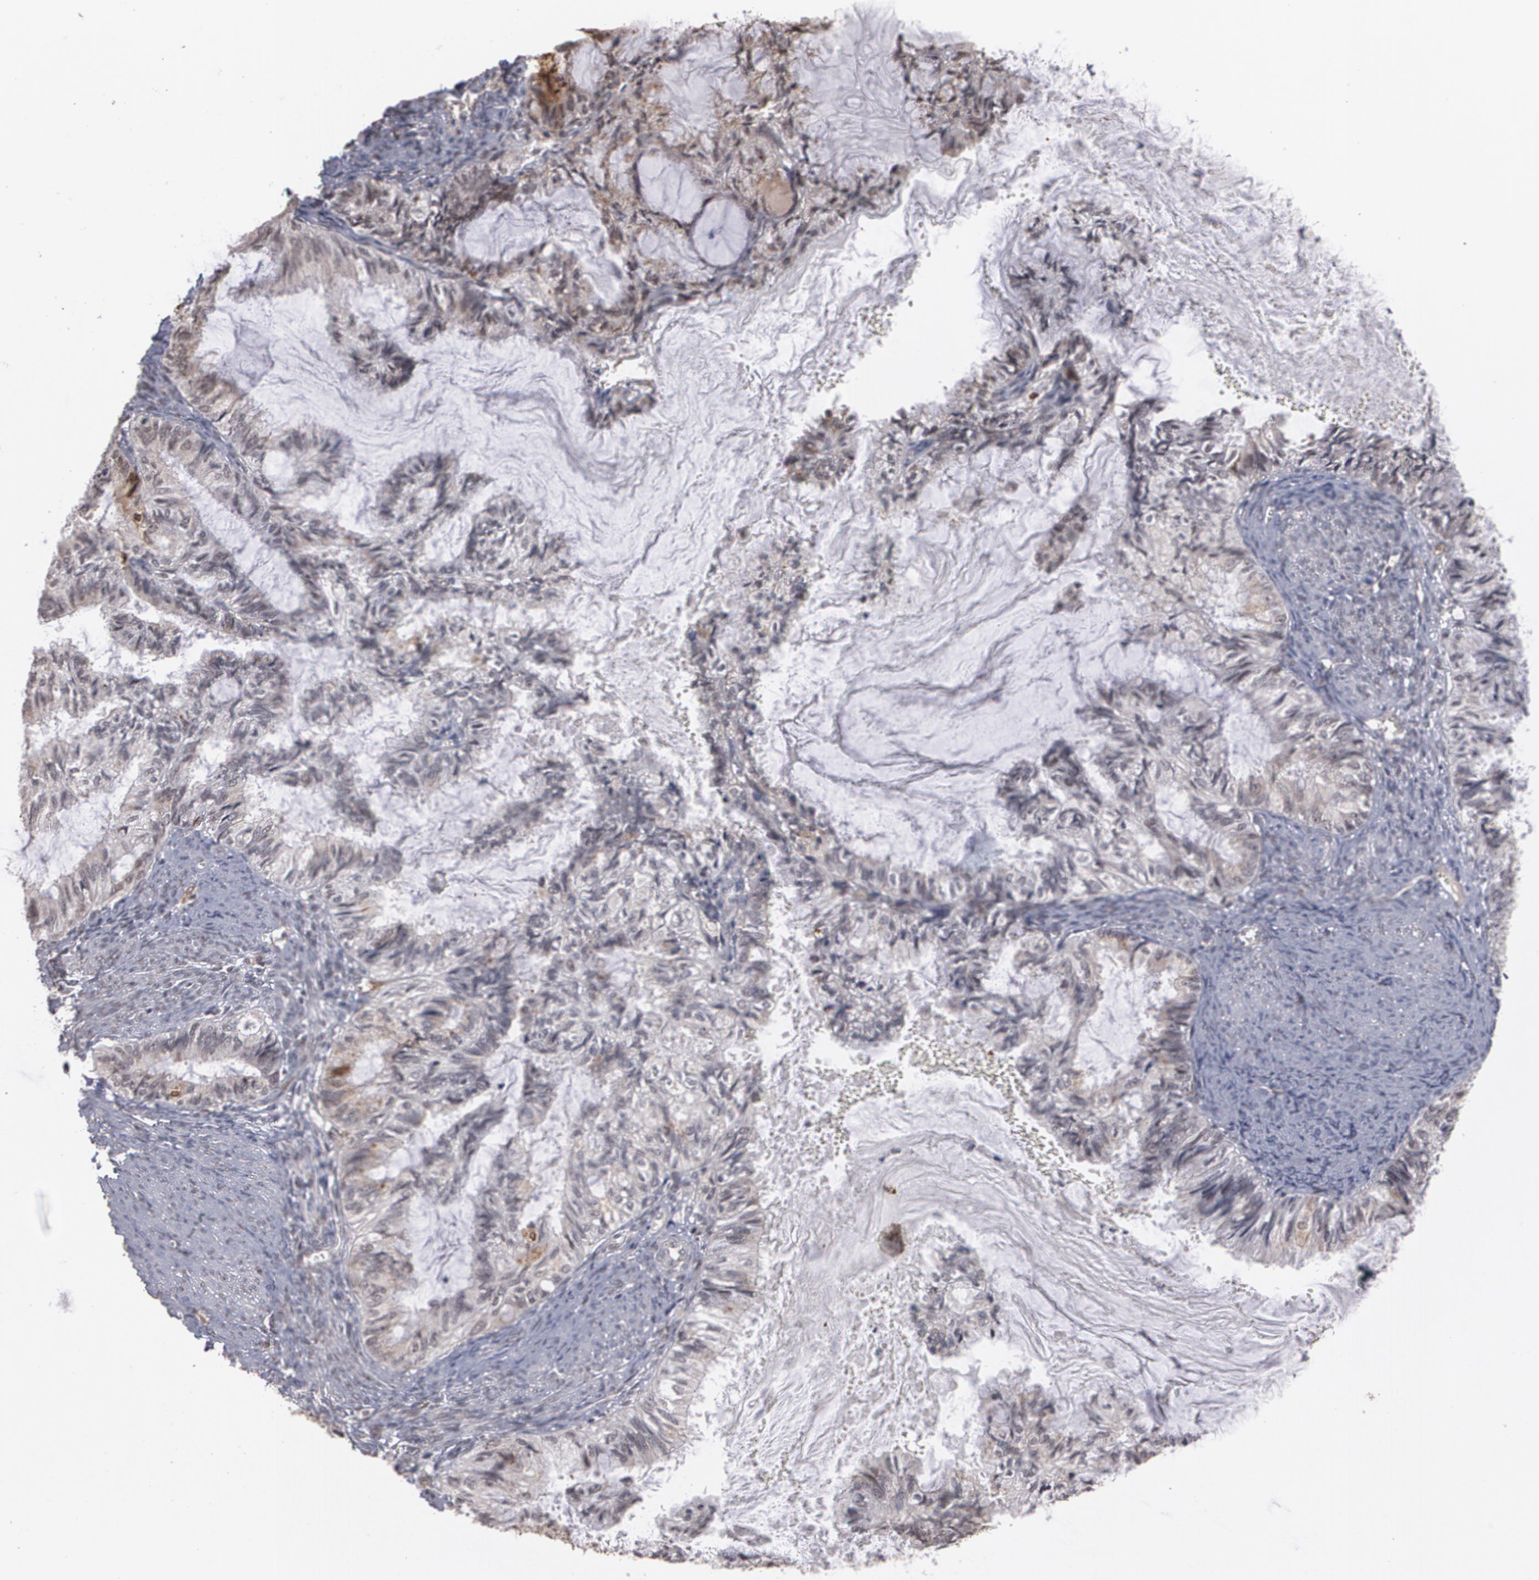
{"staining": {"intensity": "weak", "quantity": "25%-75%", "location": "cytoplasmic/membranous,nuclear"}, "tissue": "endometrial cancer", "cell_type": "Tumor cells", "image_type": "cancer", "snomed": [{"axis": "morphology", "description": "Adenocarcinoma, NOS"}, {"axis": "topography", "description": "Endometrium"}], "caption": "High-magnification brightfield microscopy of endometrial cancer stained with DAB (brown) and counterstained with hematoxylin (blue). tumor cells exhibit weak cytoplasmic/membranous and nuclear expression is appreciated in approximately25%-75% of cells.", "gene": "ZNF75A", "patient": {"sex": "female", "age": 86}}